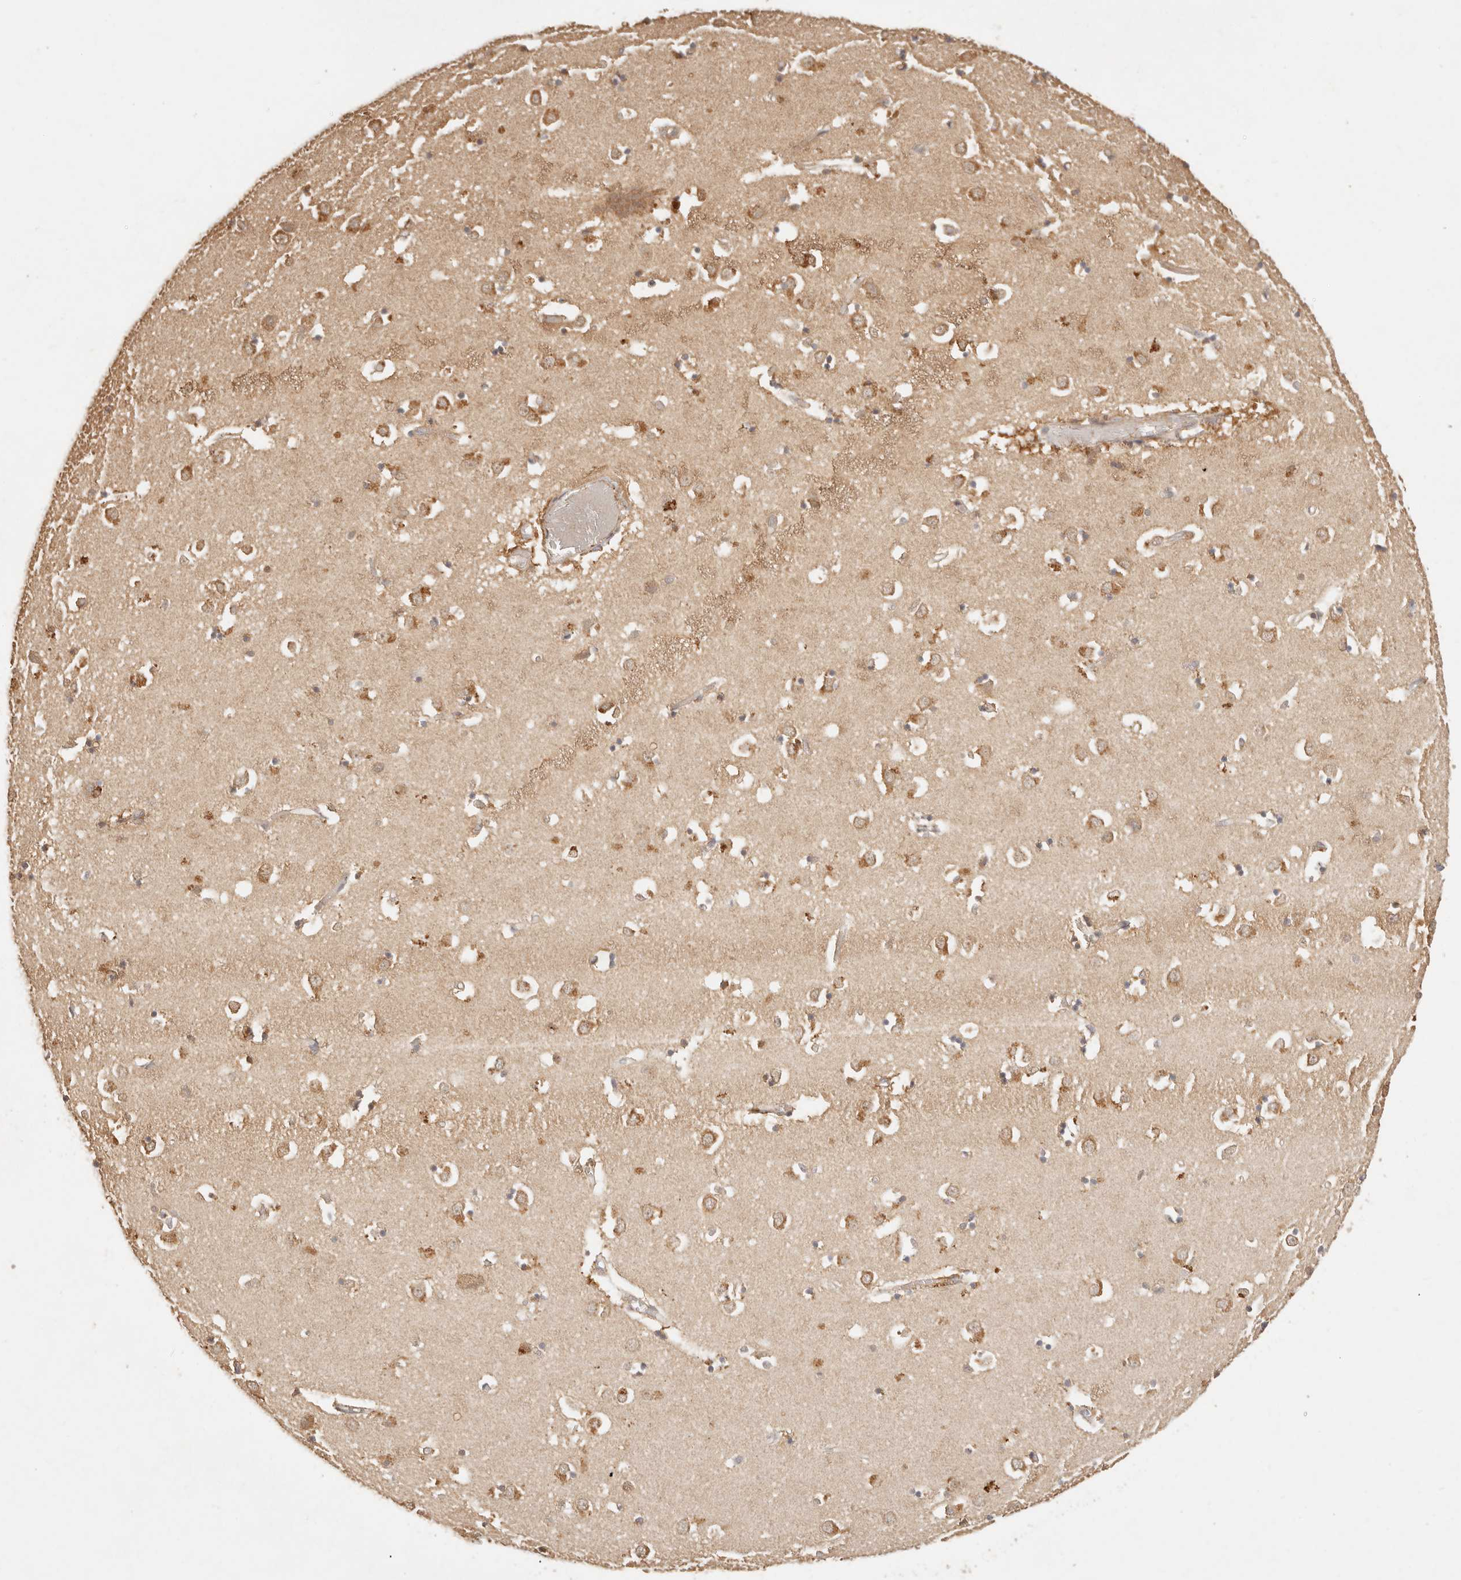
{"staining": {"intensity": "moderate", "quantity": ">75%", "location": "cytoplasmic/membranous,nuclear"}, "tissue": "caudate", "cell_type": "Glial cells", "image_type": "normal", "snomed": [{"axis": "morphology", "description": "Normal tissue, NOS"}, {"axis": "topography", "description": "Lateral ventricle wall"}], "caption": "An immunohistochemistry histopathology image of benign tissue is shown. Protein staining in brown labels moderate cytoplasmic/membranous,nuclear positivity in caudate within glial cells.", "gene": "INTS11", "patient": {"sex": "male", "age": 70}}